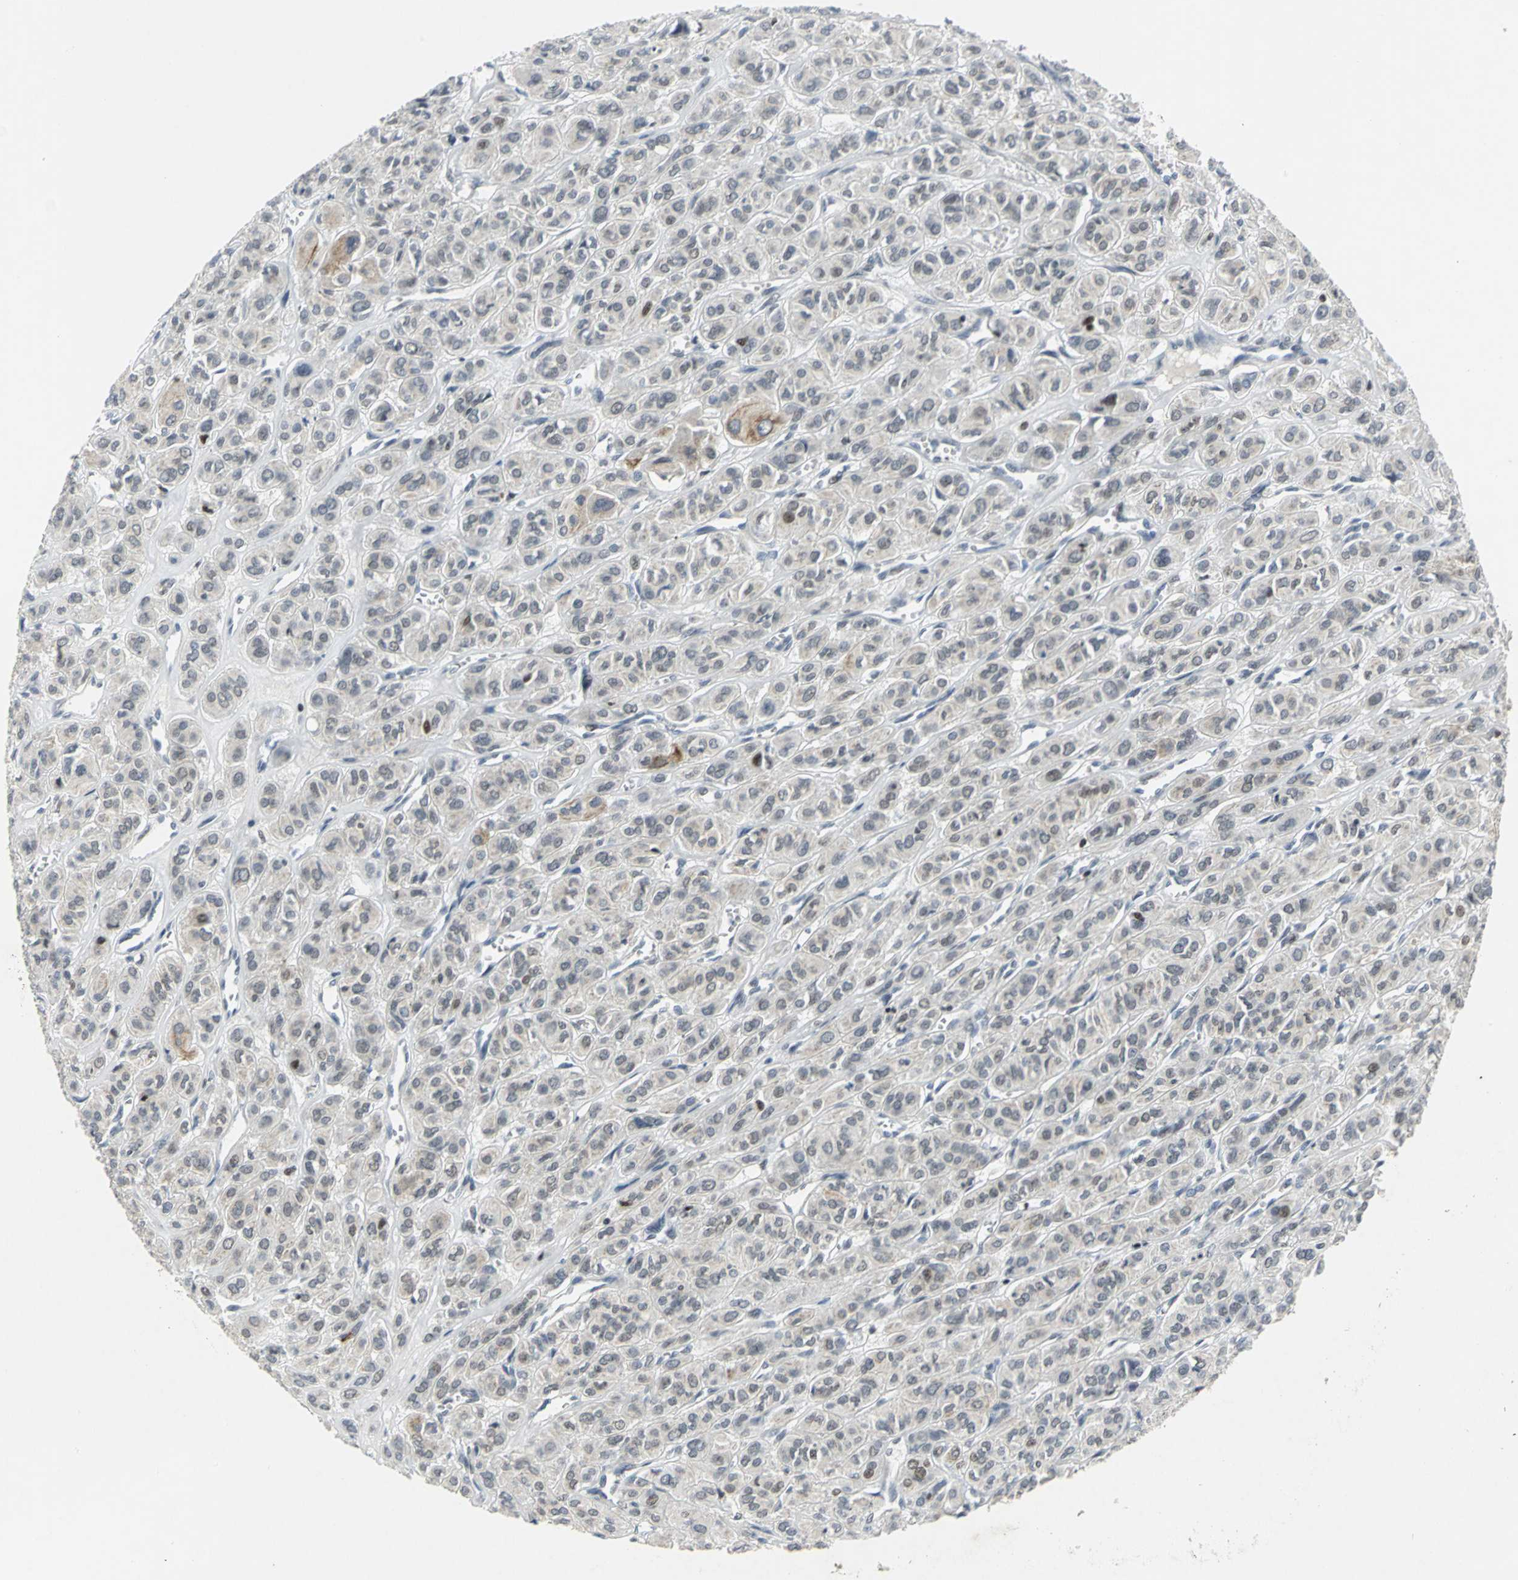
{"staining": {"intensity": "weak", "quantity": "<25%", "location": "nuclear"}, "tissue": "thyroid cancer", "cell_type": "Tumor cells", "image_type": "cancer", "snomed": [{"axis": "morphology", "description": "Follicular adenoma carcinoma, NOS"}, {"axis": "topography", "description": "Thyroid gland"}], "caption": "DAB (3,3'-diaminobenzidine) immunohistochemical staining of thyroid cancer (follicular adenoma carcinoma) shows no significant expression in tumor cells. (Brightfield microscopy of DAB IHC at high magnification).", "gene": "RPA1", "patient": {"sex": "female", "age": 71}}